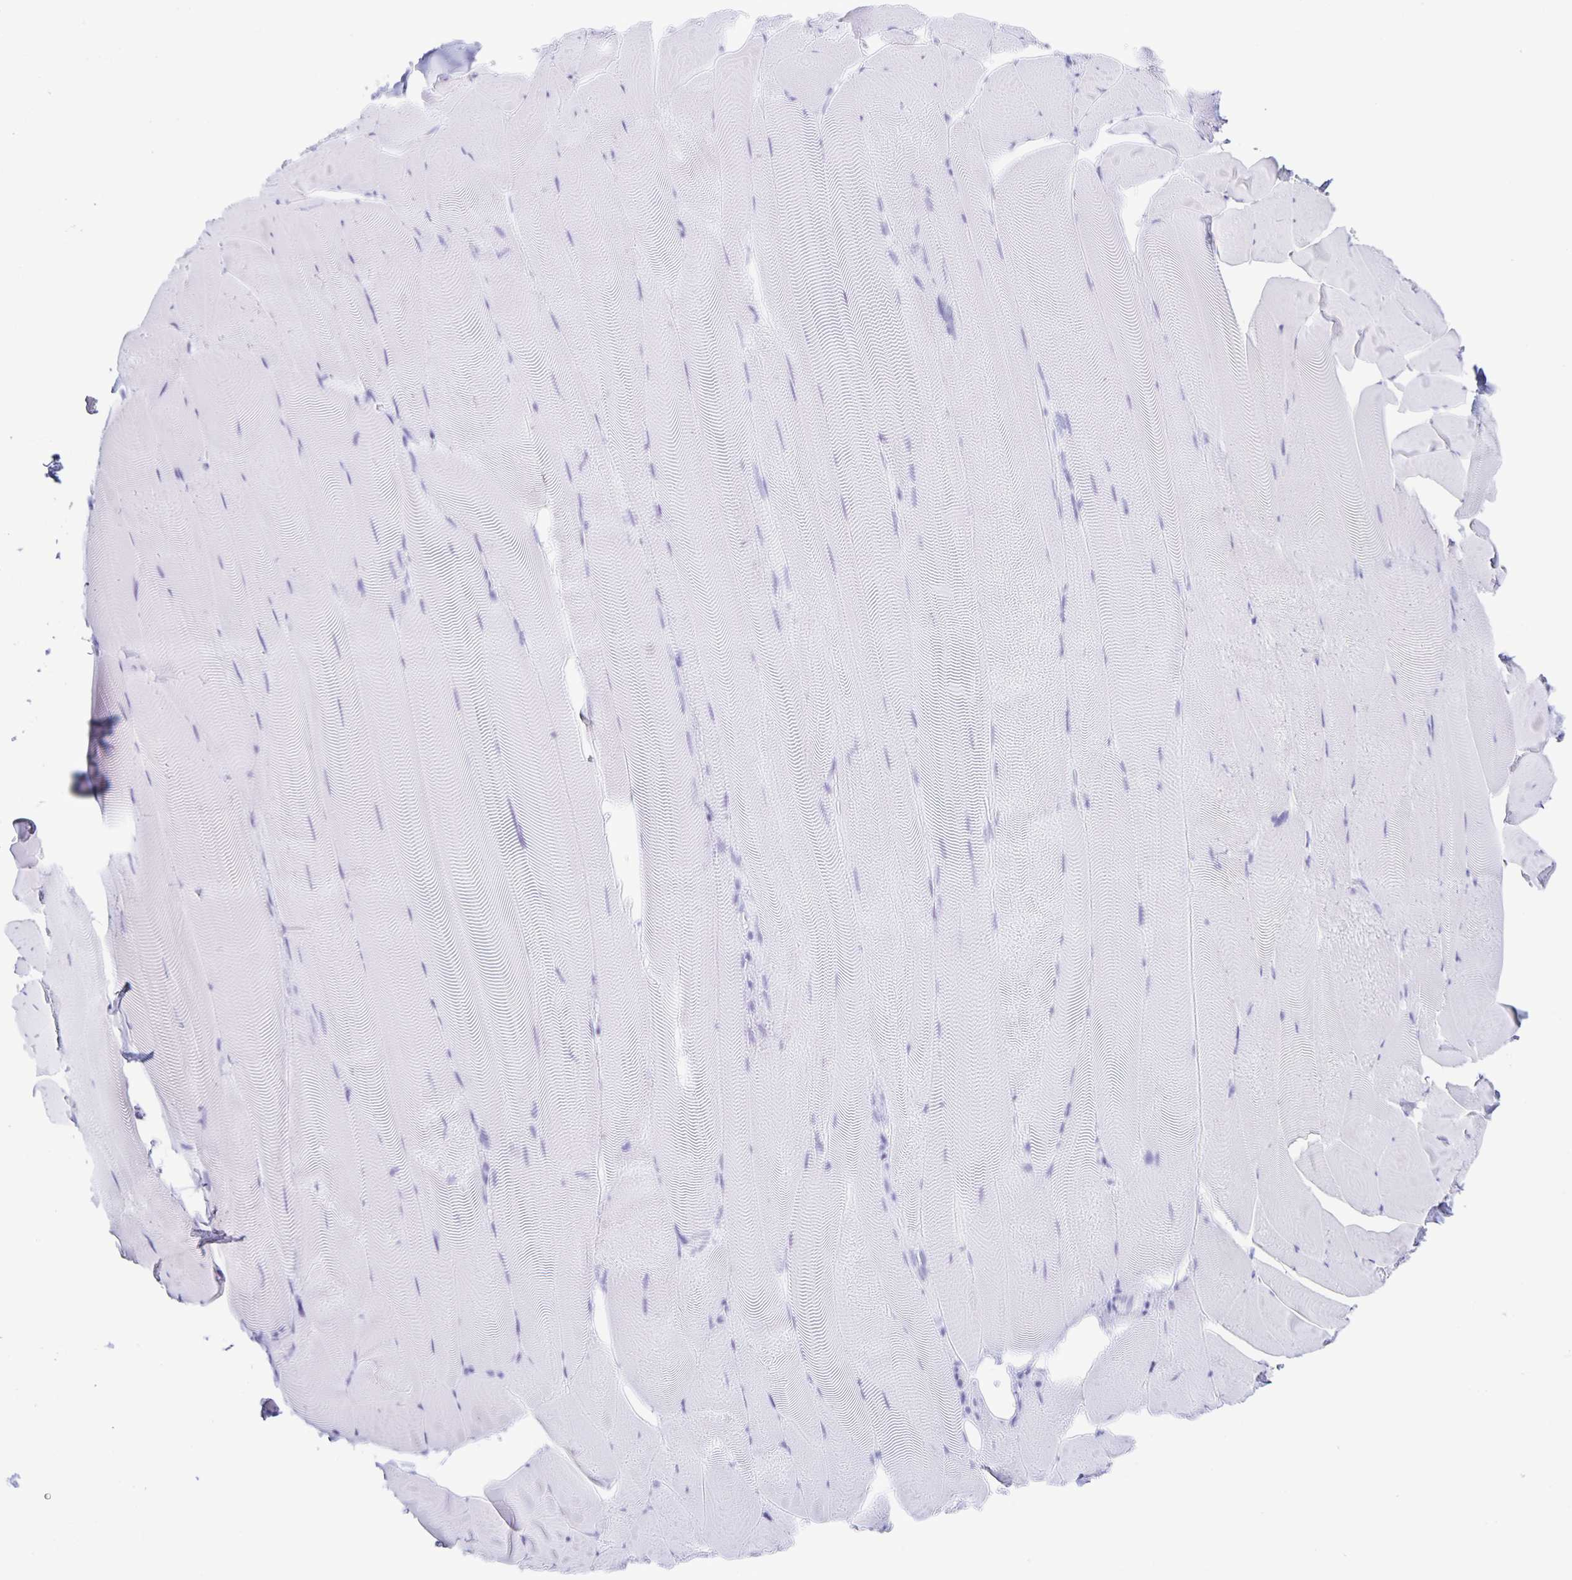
{"staining": {"intensity": "negative", "quantity": "none", "location": "none"}, "tissue": "skeletal muscle", "cell_type": "Myocytes", "image_type": "normal", "snomed": [{"axis": "morphology", "description": "Normal tissue, NOS"}, {"axis": "topography", "description": "Skeletal muscle"}], "caption": "The immunohistochemistry micrograph has no significant positivity in myocytes of skeletal muscle.", "gene": "C12orf56", "patient": {"sex": "female", "age": 64}}